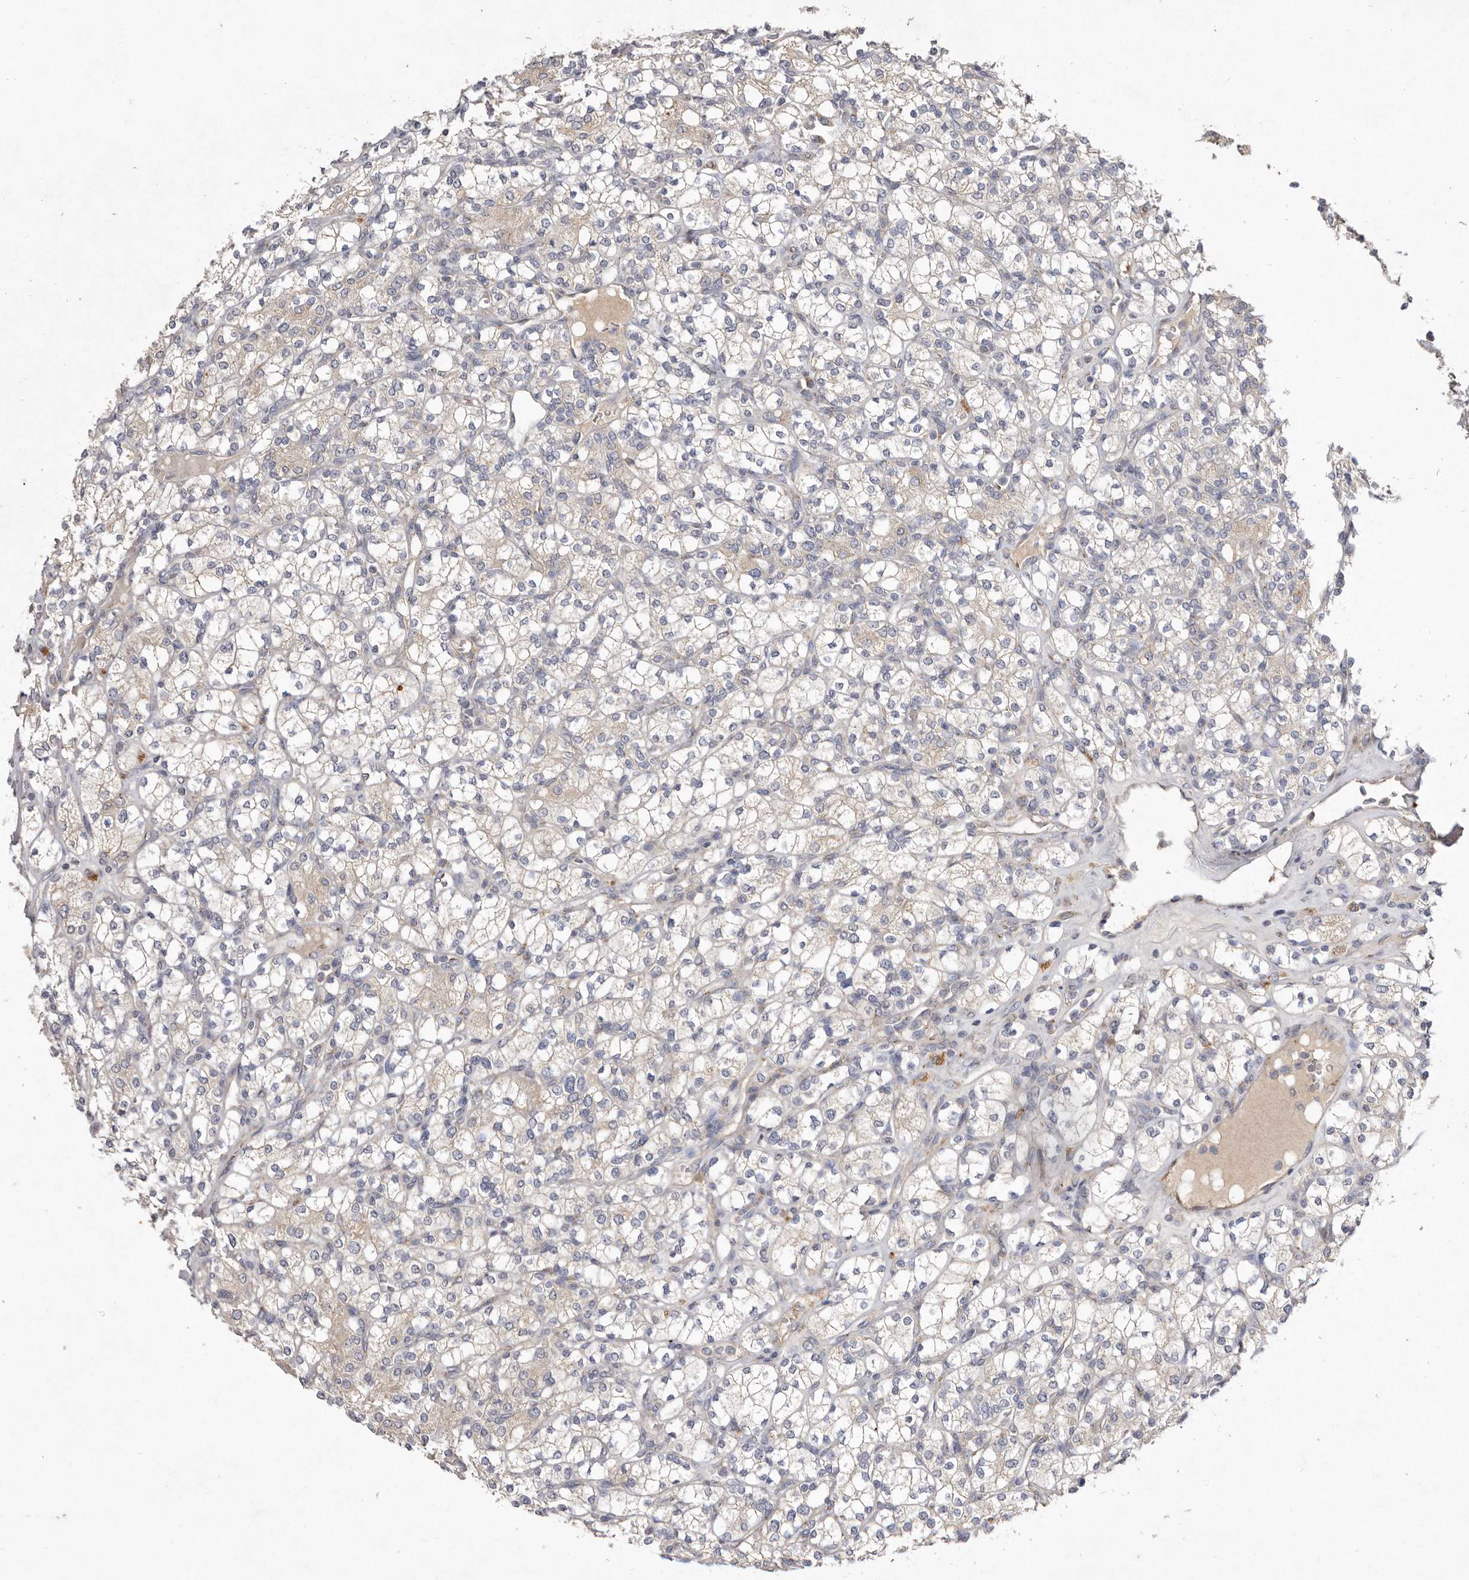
{"staining": {"intensity": "weak", "quantity": "25%-75%", "location": "cytoplasmic/membranous"}, "tissue": "renal cancer", "cell_type": "Tumor cells", "image_type": "cancer", "snomed": [{"axis": "morphology", "description": "Adenocarcinoma, NOS"}, {"axis": "topography", "description": "Kidney"}], "caption": "Immunohistochemistry image of neoplastic tissue: renal cancer (adenocarcinoma) stained using immunohistochemistry exhibits low levels of weak protein expression localized specifically in the cytoplasmic/membranous of tumor cells, appearing as a cytoplasmic/membranous brown color.", "gene": "USP24", "patient": {"sex": "male", "age": 77}}